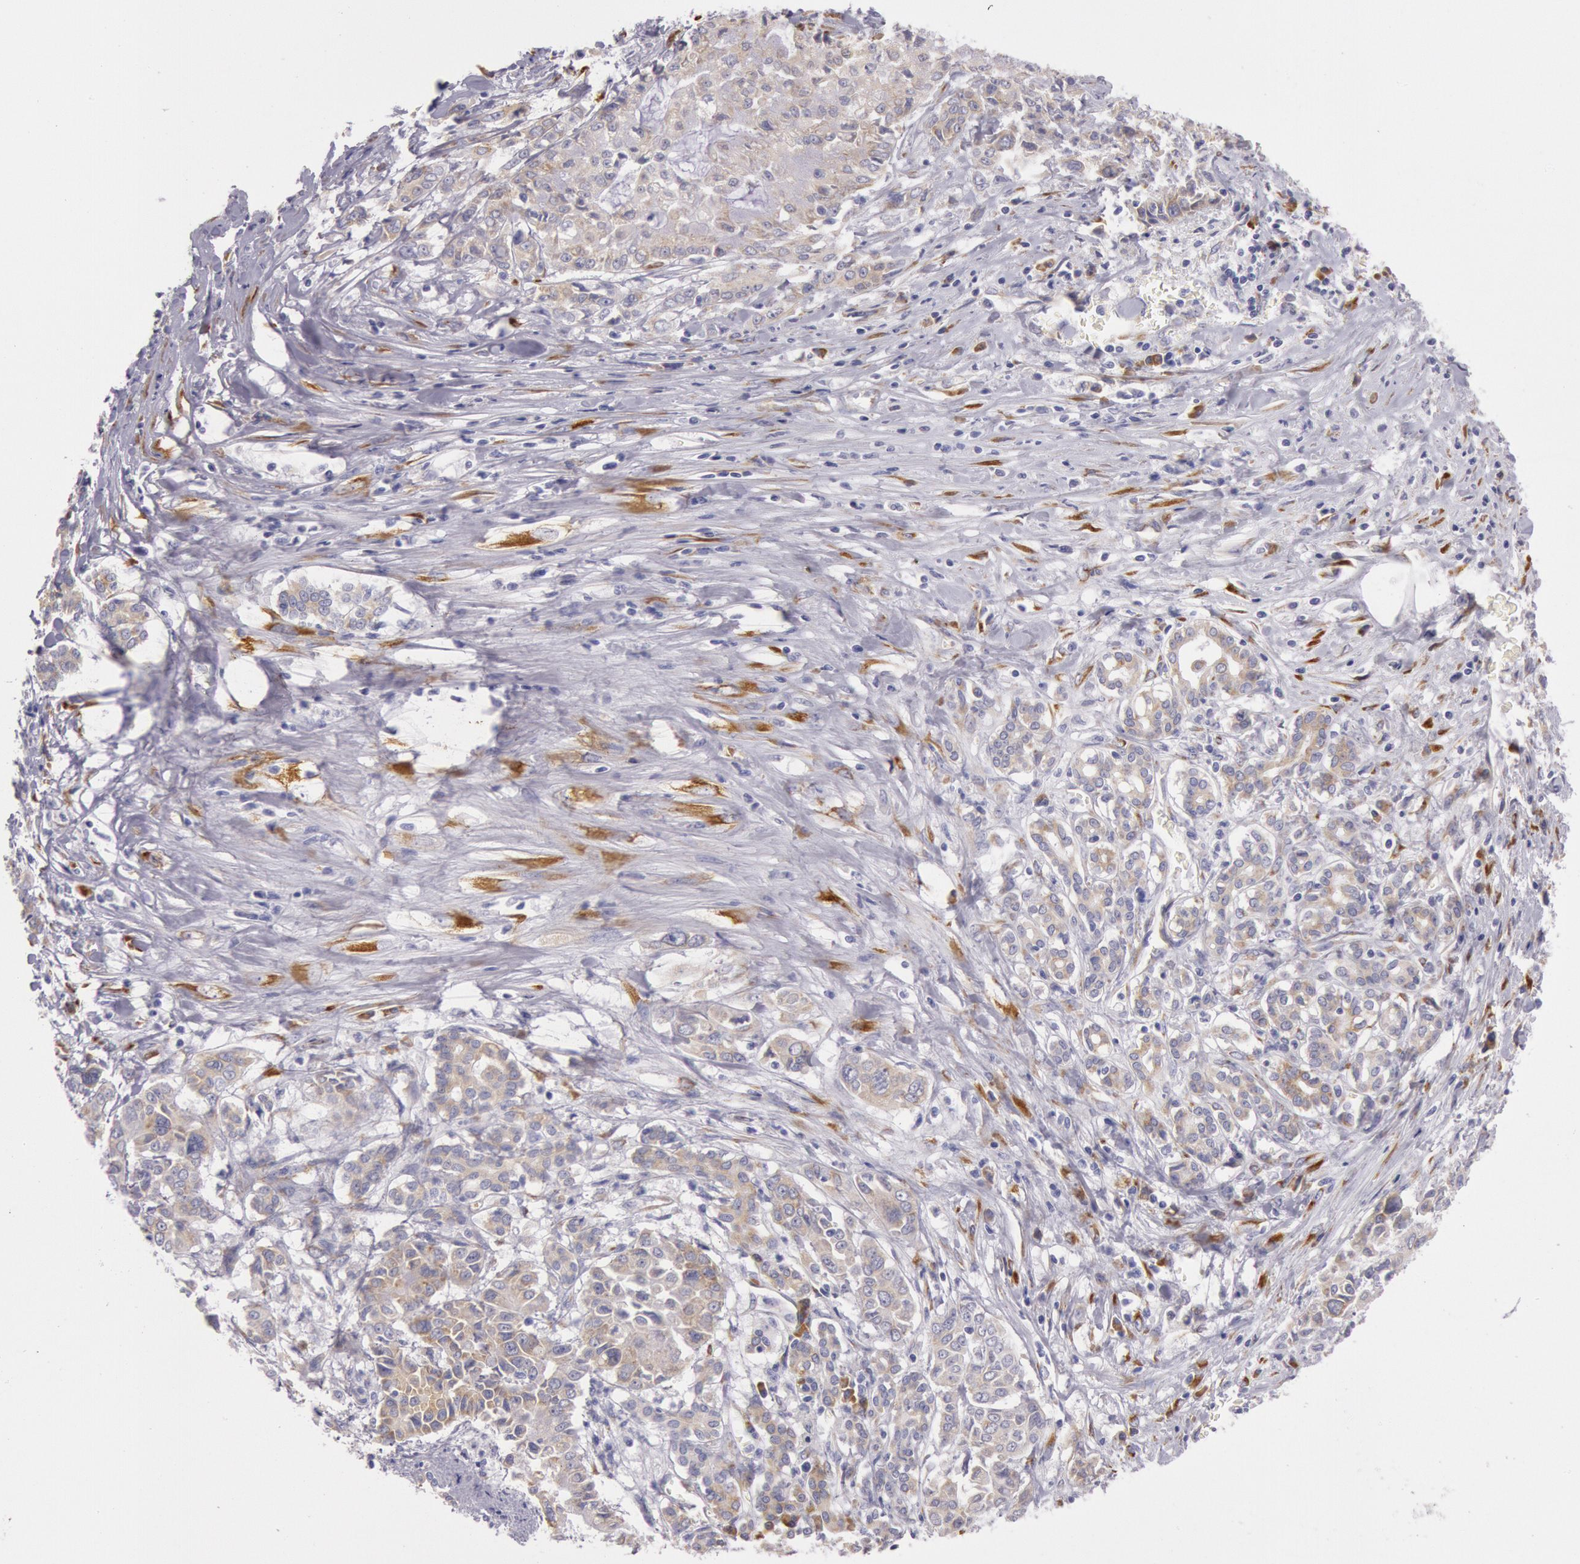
{"staining": {"intensity": "moderate", "quantity": "25%-75%", "location": "cytoplasmic/membranous"}, "tissue": "pancreatic cancer", "cell_type": "Tumor cells", "image_type": "cancer", "snomed": [{"axis": "morphology", "description": "Adenocarcinoma, NOS"}, {"axis": "topography", "description": "Pancreas"}], "caption": "Immunohistochemistry histopathology image of neoplastic tissue: pancreatic adenocarcinoma stained using immunohistochemistry displays medium levels of moderate protein expression localized specifically in the cytoplasmic/membranous of tumor cells, appearing as a cytoplasmic/membranous brown color.", "gene": "CIDEB", "patient": {"sex": "female", "age": 52}}